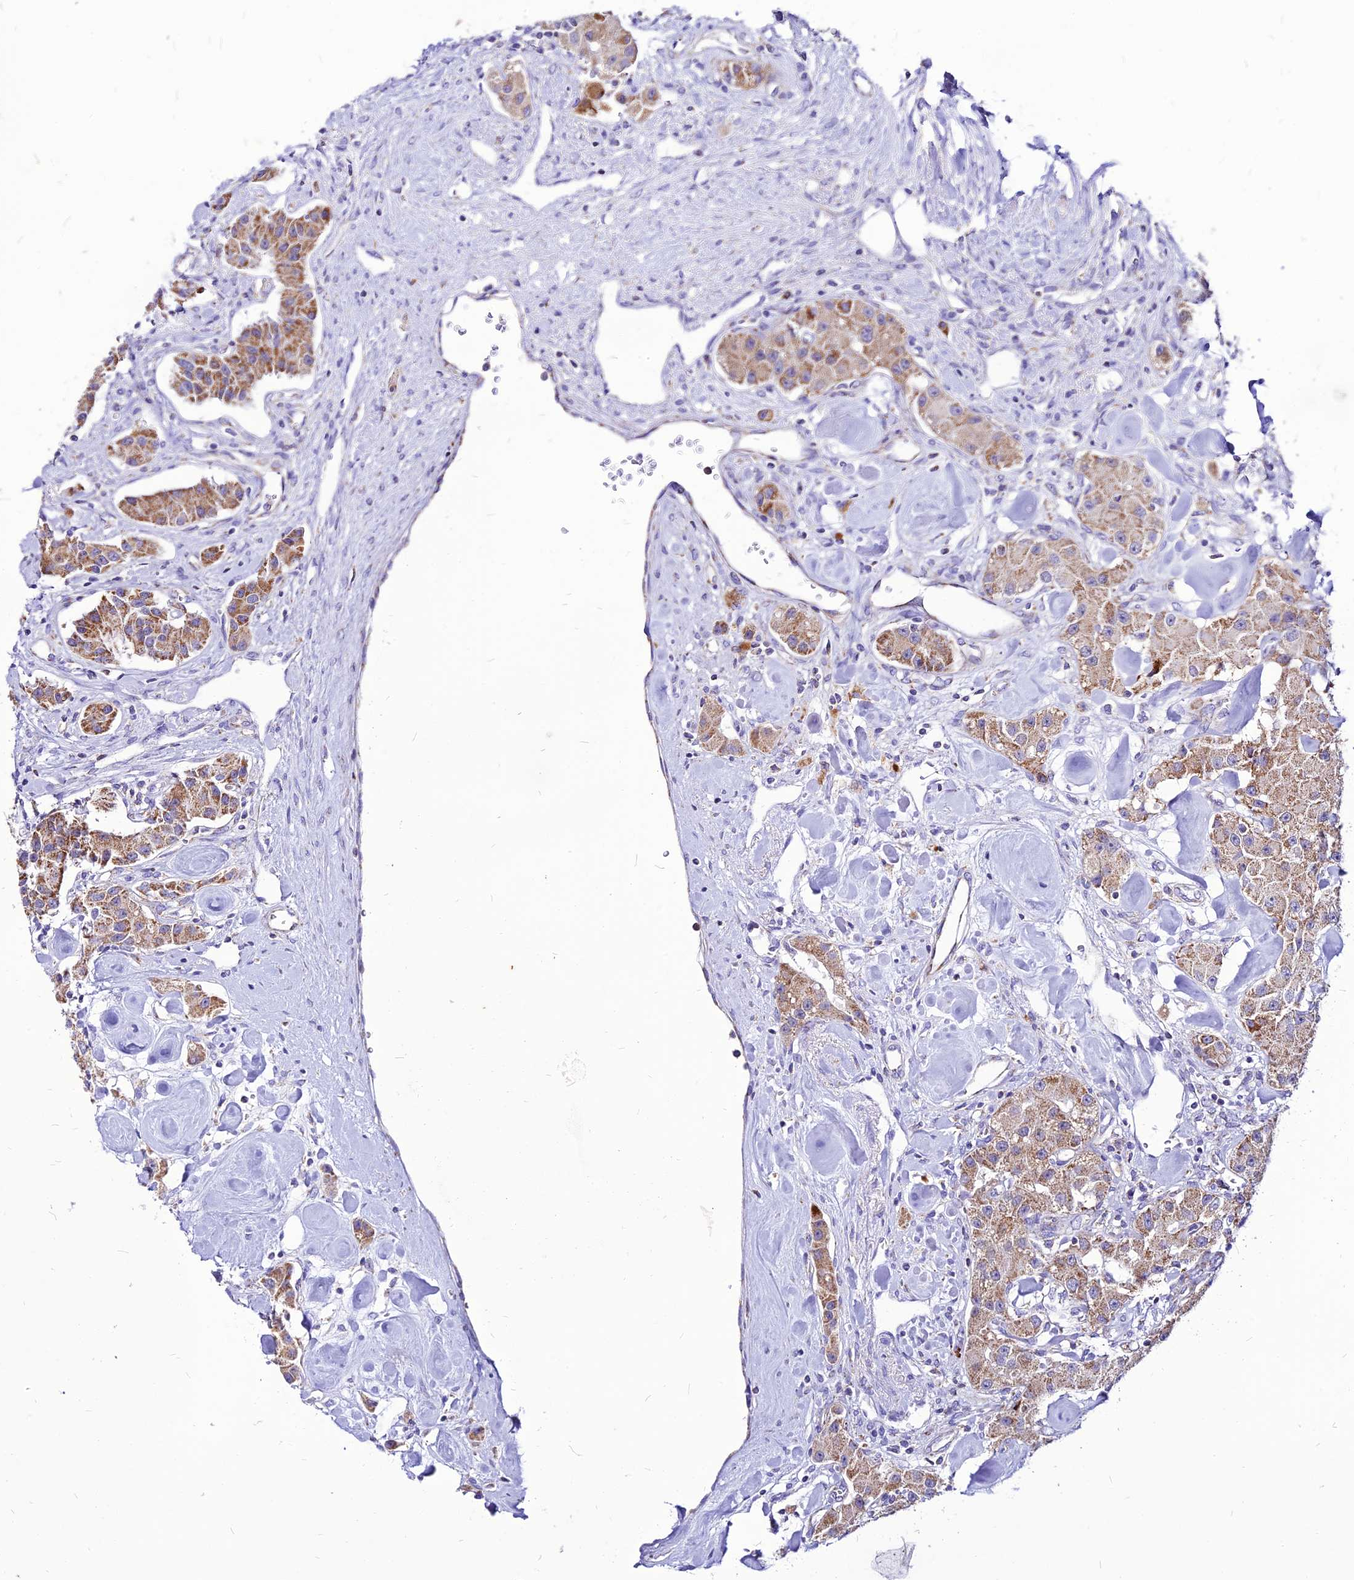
{"staining": {"intensity": "moderate", "quantity": ">75%", "location": "cytoplasmic/membranous"}, "tissue": "carcinoid", "cell_type": "Tumor cells", "image_type": "cancer", "snomed": [{"axis": "morphology", "description": "Carcinoid, malignant, NOS"}, {"axis": "topography", "description": "Pancreas"}], "caption": "An immunohistochemistry photomicrograph of neoplastic tissue is shown. Protein staining in brown highlights moderate cytoplasmic/membranous positivity in carcinoid (malignant) within tumor cells.", "gene": "ECI1", "patient": {"sex": "male", "age": 41}}